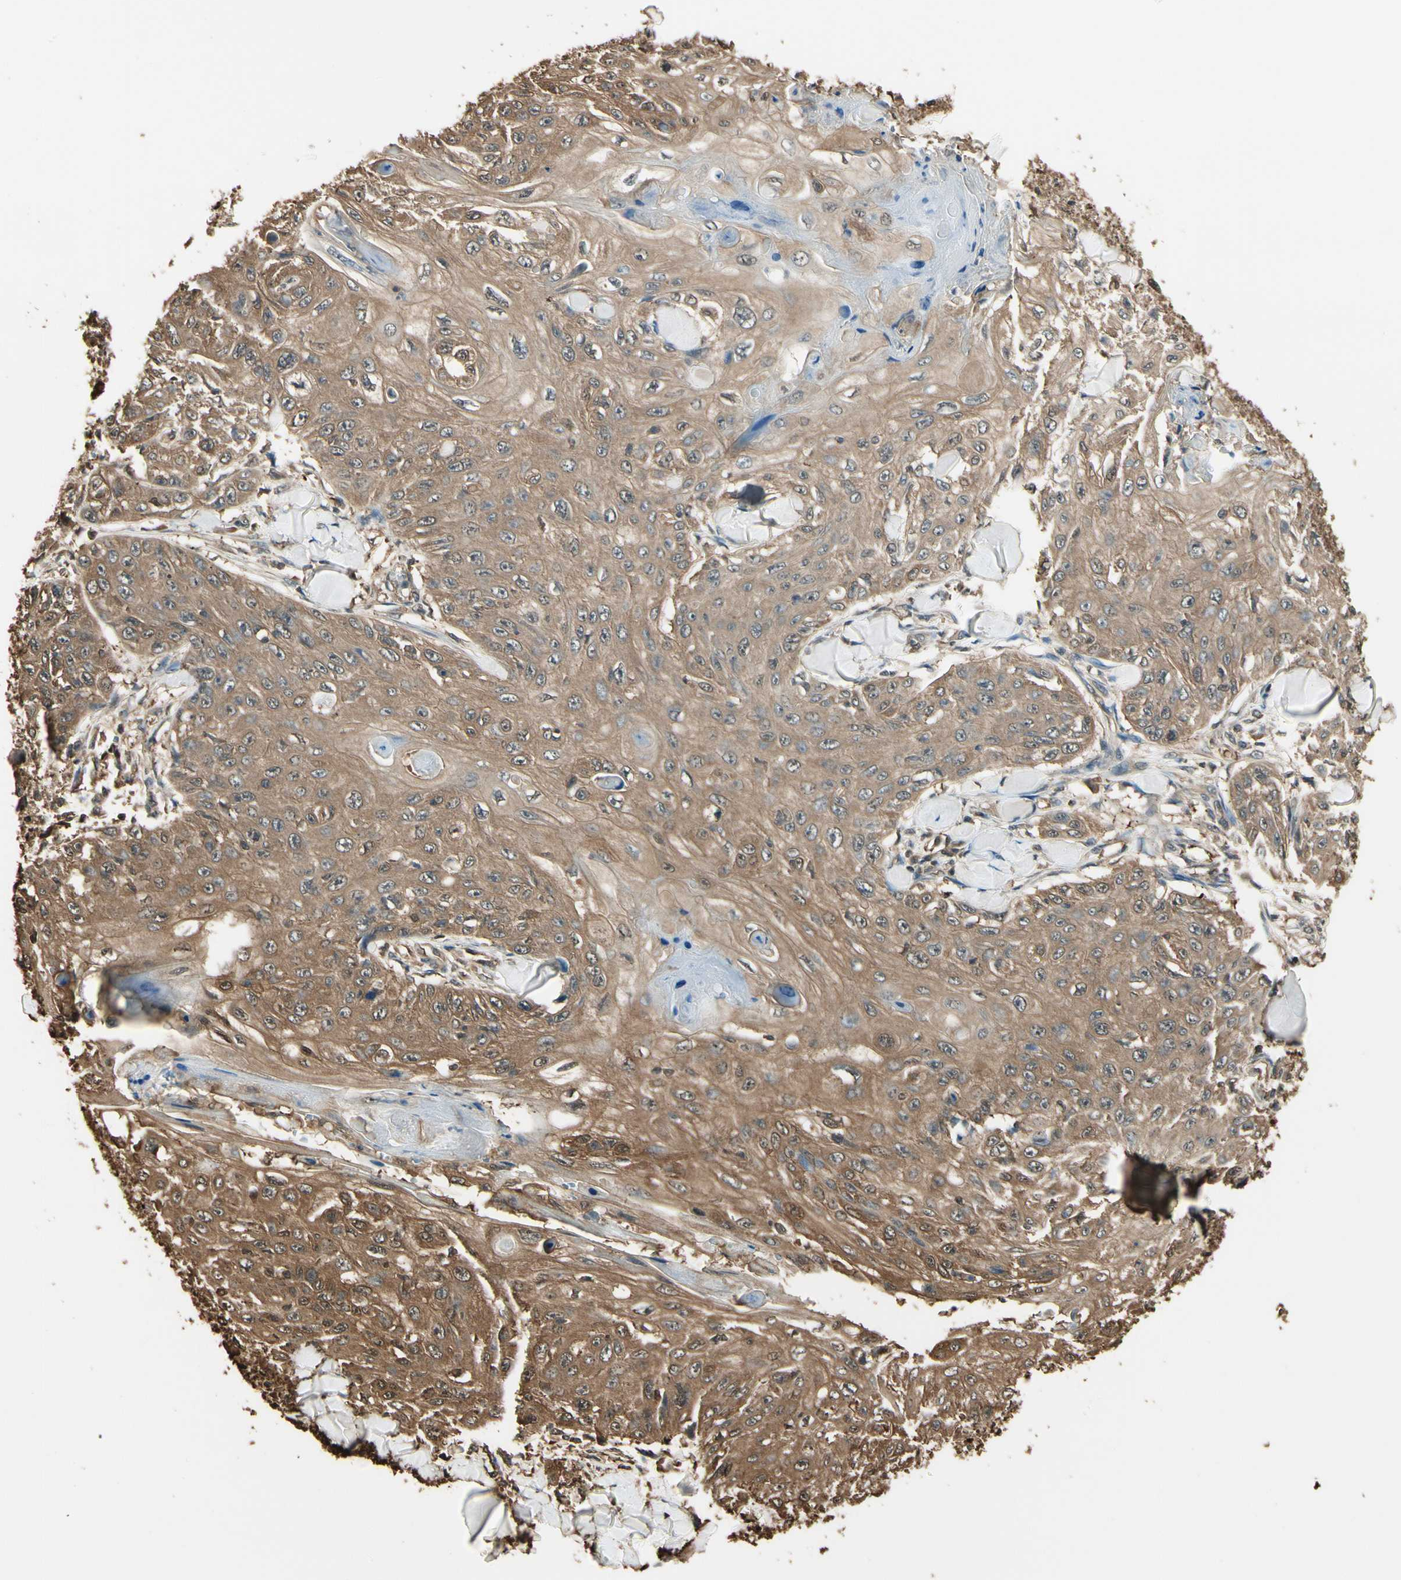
{"staining": {"intensity": "moderate", "quantity": ">75%", "location": "cytoplasmic/membranous"}, "tissue": "skin cancer", "cell_type": "Tumor cells", "image_type": "cancer", "snomed": [{"axis": "morphology", "description": "Squamous cell carcinoma, NOS"}, {"axis": "topography", "description": "Skin"}], "caption": "High-power microscopy captured an immunohistochemistry (IHC) image of skin squamous cell carcinoma, revealing moderate cytoplasmic/membranous expression in approximately >75% of tumor cells. The staining was performed using DAB (3,3'-diaminobenzidine), with brown indicating positive protein expression. Nuclei are stained blue with hematoxylin.", "gene": "YWHAE", "patient": {"sex": "male", "age": 86}}